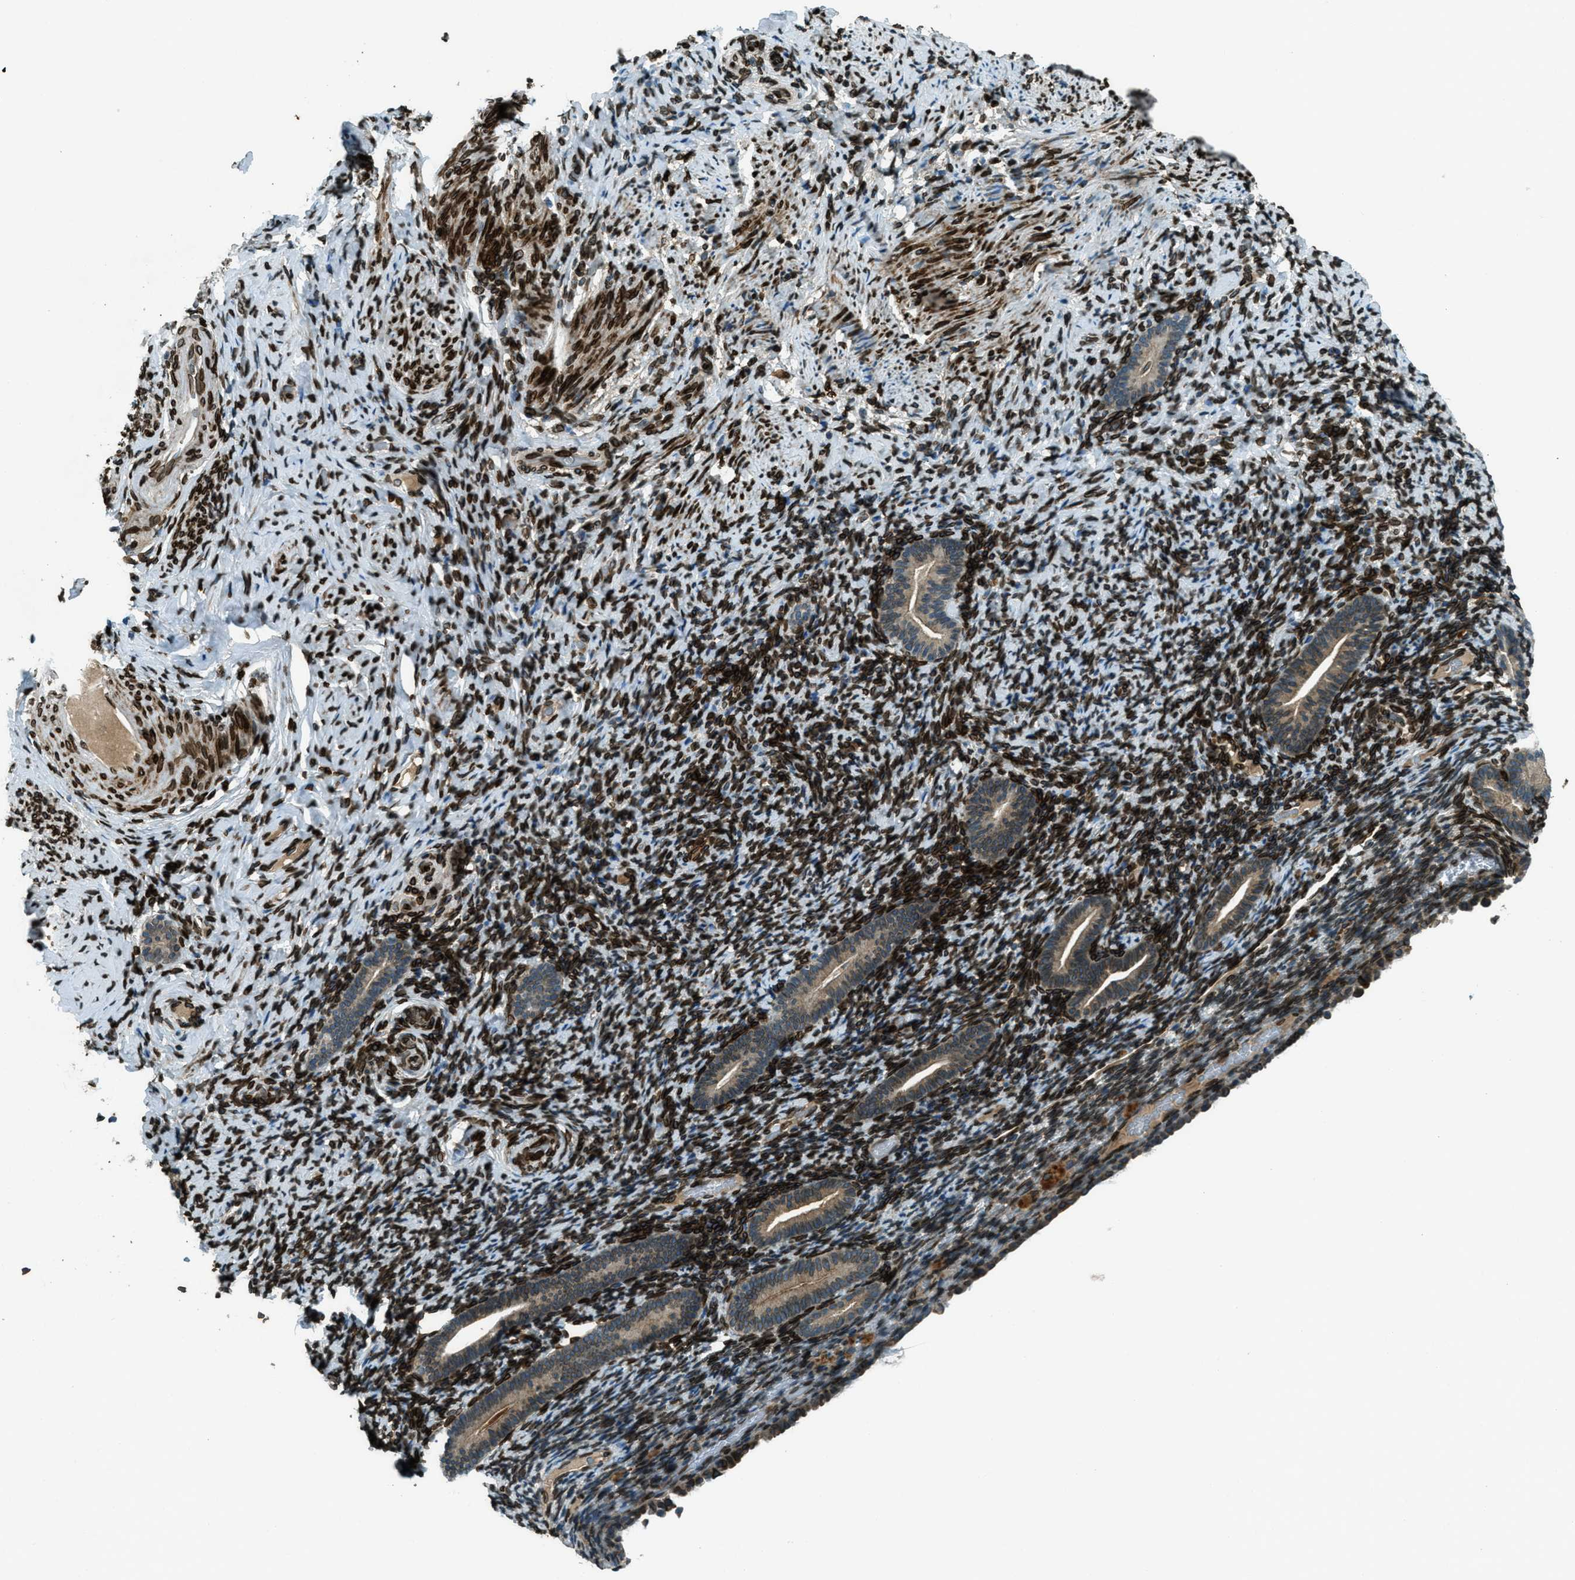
{"staining": {"intensity": "strong", "quantity": "25%-75%", "location": "cytoplasmic/membranous,nuclear"}, "tissue": "endometrium", "cell_type": "Cells in endometrial stroma", "image_type": "normal", "snomed": [{"axis": "morphology", "description": "Normal tissue, NOS"}, {"axis": "topography", "description": "Endometrium"}], "caption": "IHC micrograph of unremarkable endometrium stained for a protein (brown), which displays high levels of strong cytoplasmic/membranous,nuclear expression in approximately 25%-75% of cells in endometrial stroma.", "gene": "LEMD2", "patient": {"sex": "female", "age": 51}}